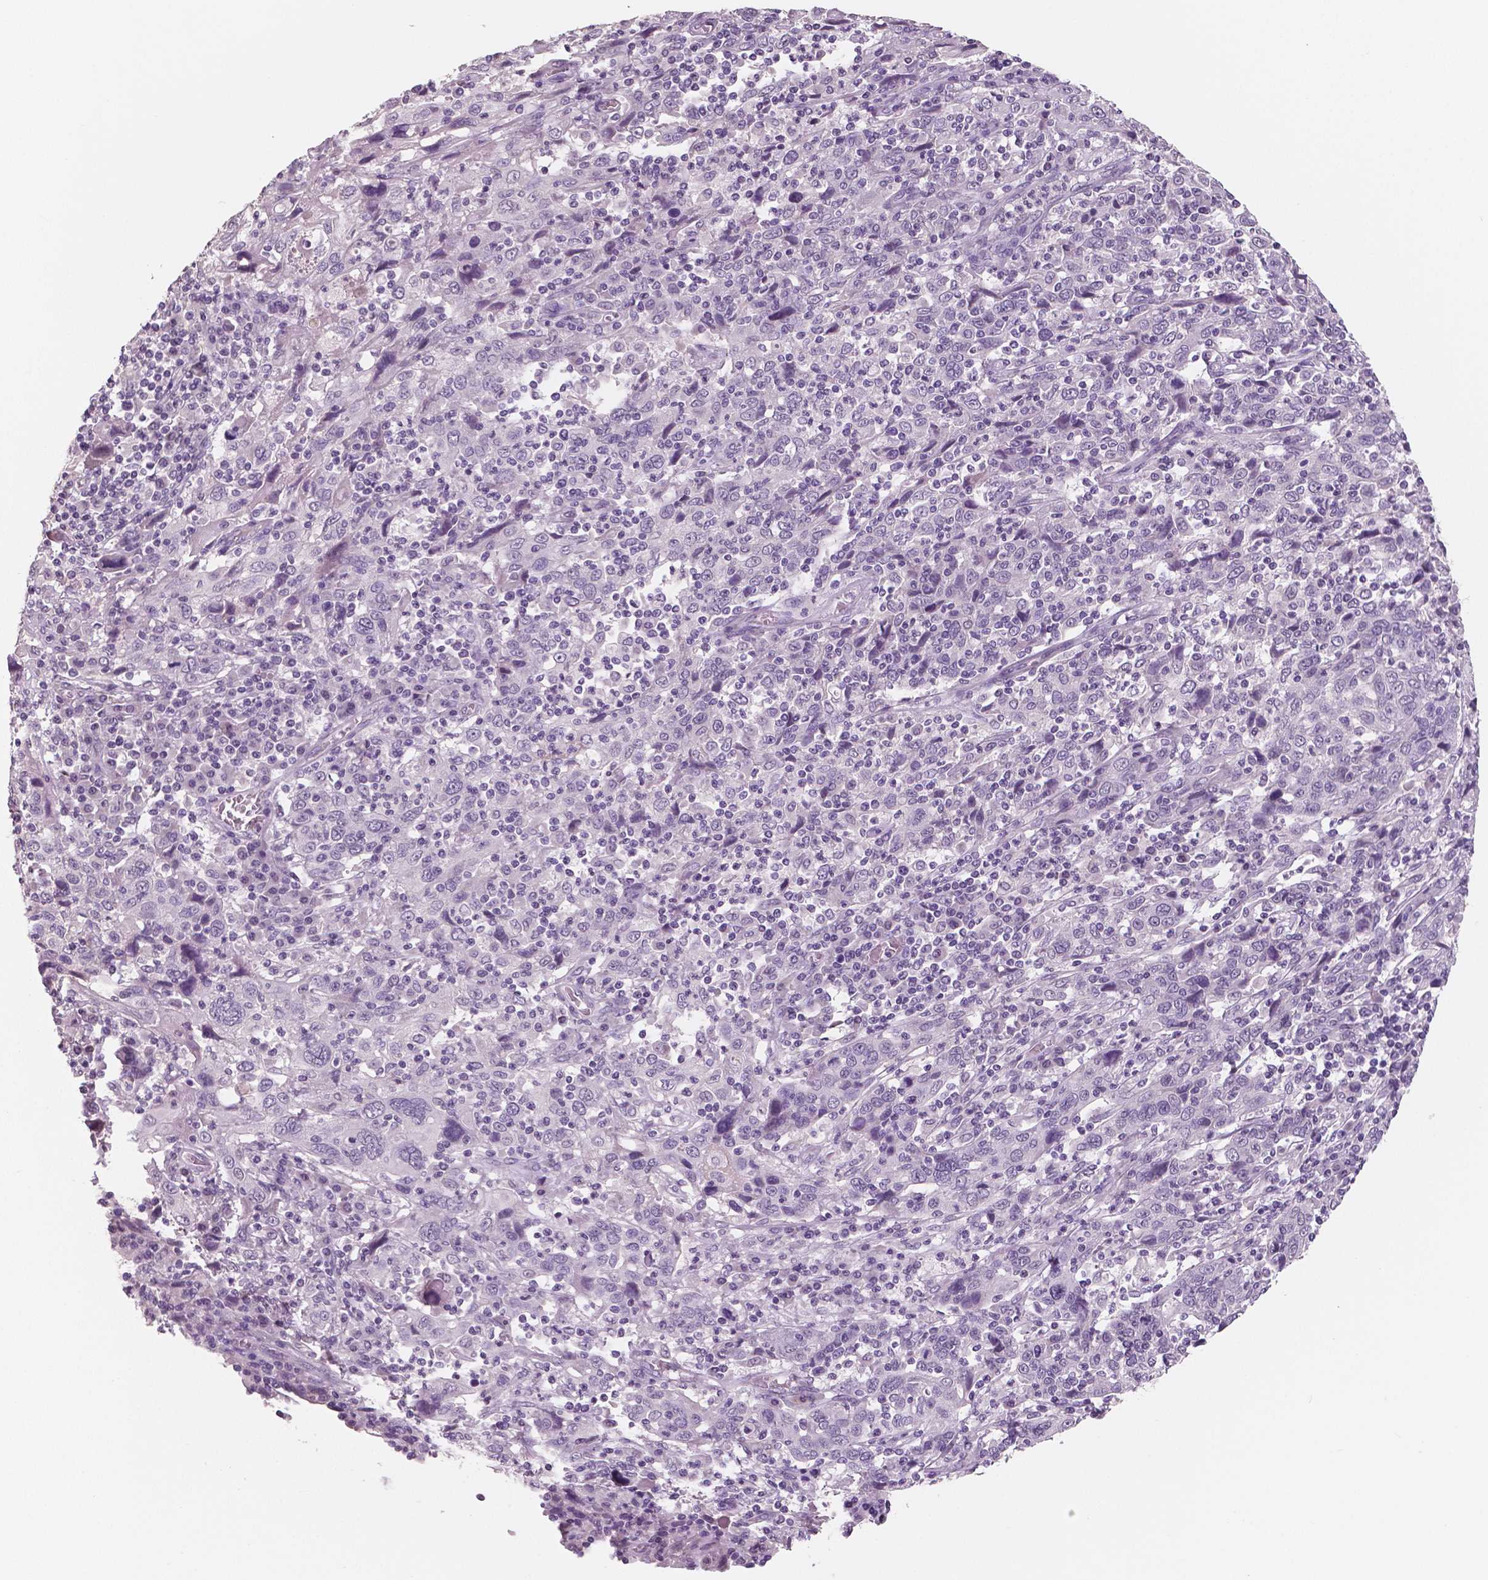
{"staining": {"intensity": "negative", "quantity": "none", "location": "none"}, "tissue": "cervical cancer", "cell_type": "Tumor cells", "image_type": "cancer", "snomed": [{"axis": "morphology", "description": "Squamous cell carcinoma, NOS"}, {"axis": "topography", "description": "Cervix"}], "caption": "Protein analysis of cervical cancer displays no significant positivity in tumor cells. Brightfield microscopy of immunohistochemistry stained with DAB (3,3'-diaminobenzidine) (brown) and hematoxylin (blue), captured at high magnification.", "gene": "NECAB1", "patient": {"sex": "female", "age": 46}}